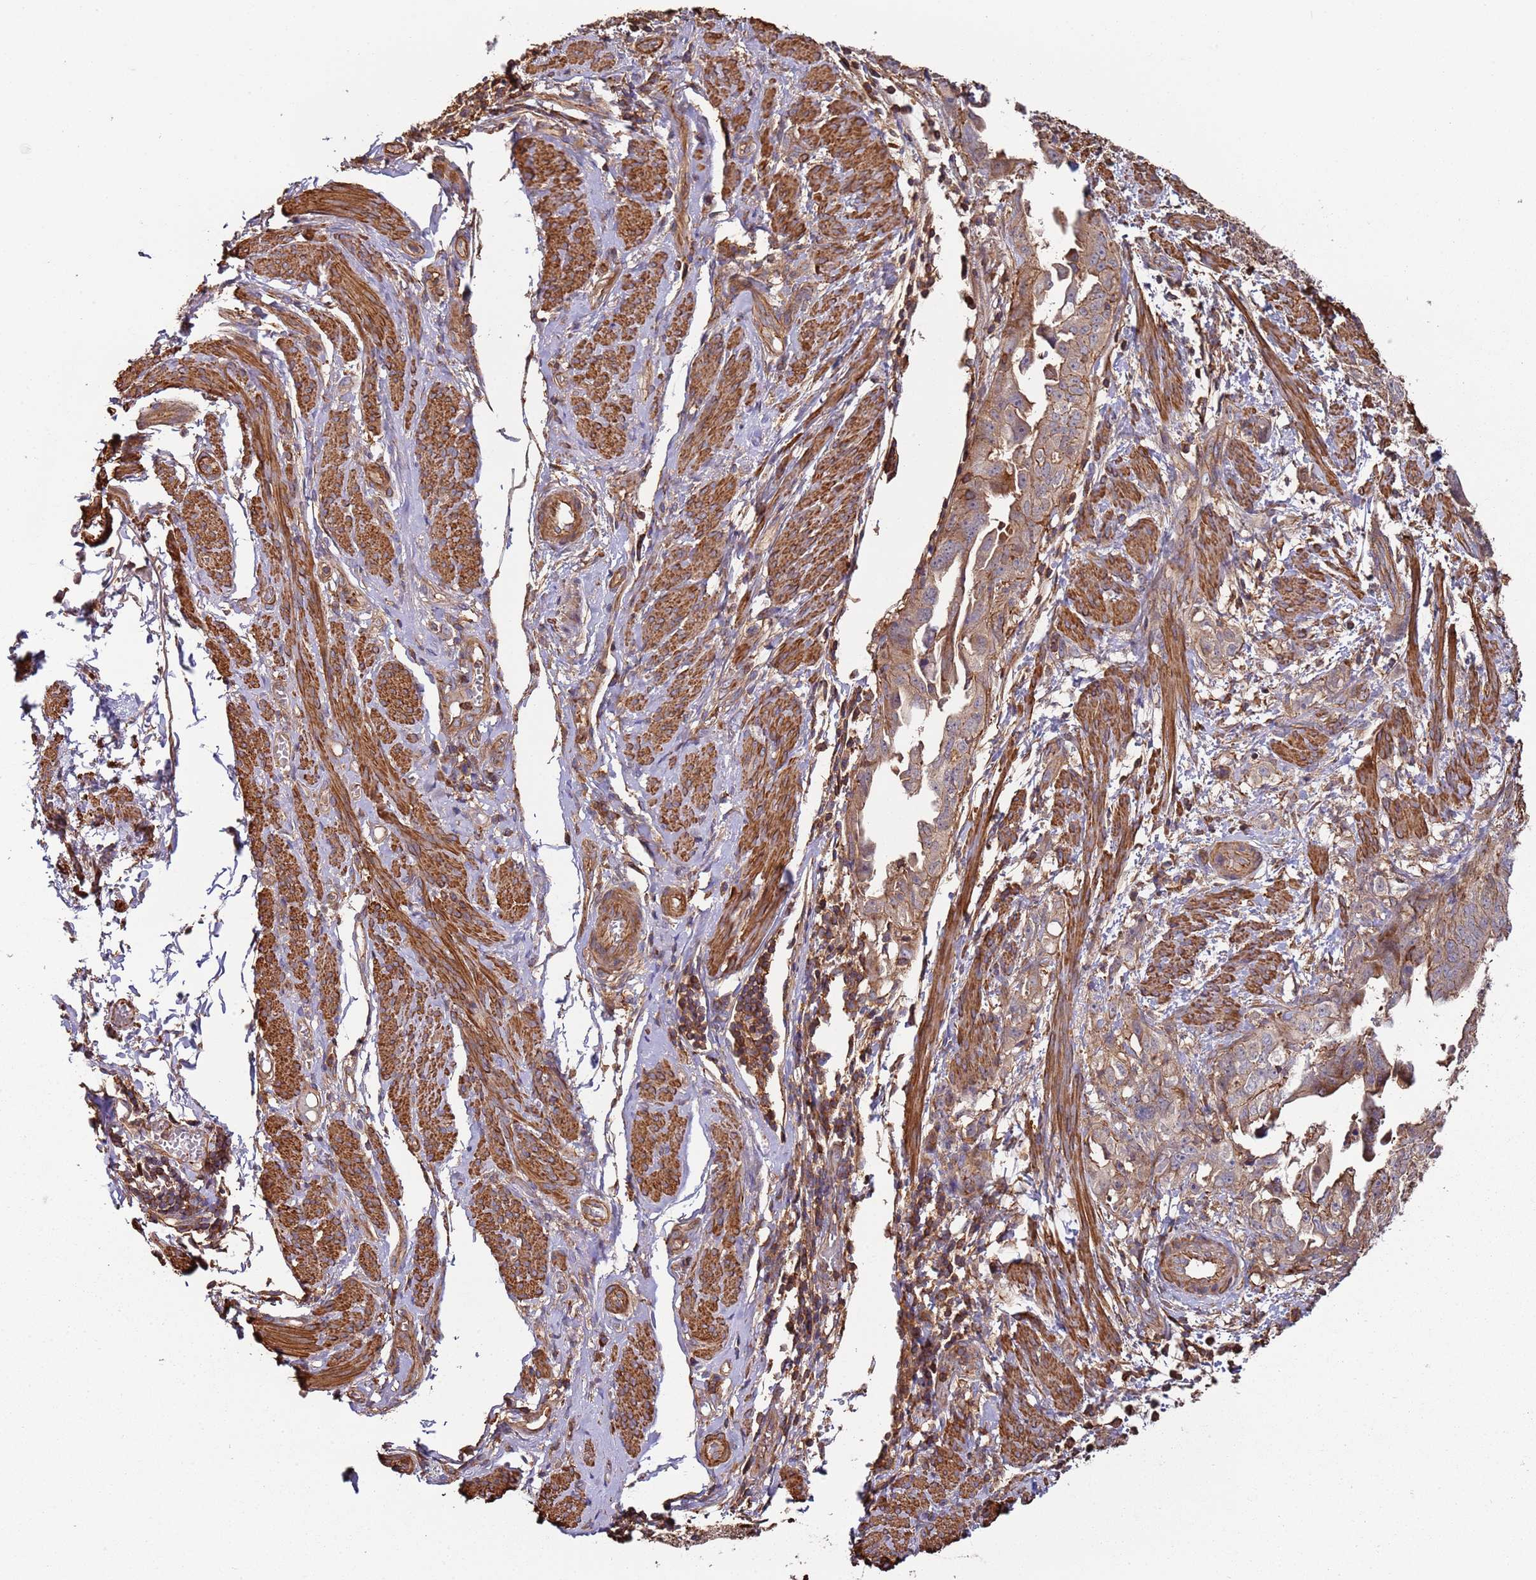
{"staining": {"intensity": "weak", "quantity": ">75%", "location": "cytoplasmic/membranous"}, "tissue": "endometrial cancer", "cell_type": "Tumor cells", "image_type": "cancer", "snomed": [{"axis": "morphology", "description": "Adenocarcinoma, NOS"}, {"axis": "topography", "description": "Endometrium"}], "caption": "IHC histopathology image of neoplastic tissue: human endometrial cancer stained using IHC displays low levels of weak protein expression localized specifically in the cytoplasmic/membranous of tumor cells, appearing as a cytoplasmic/membranous brown color.", "gene": "CYP2U1", "patient": {"sex": "female", "age": 65}}